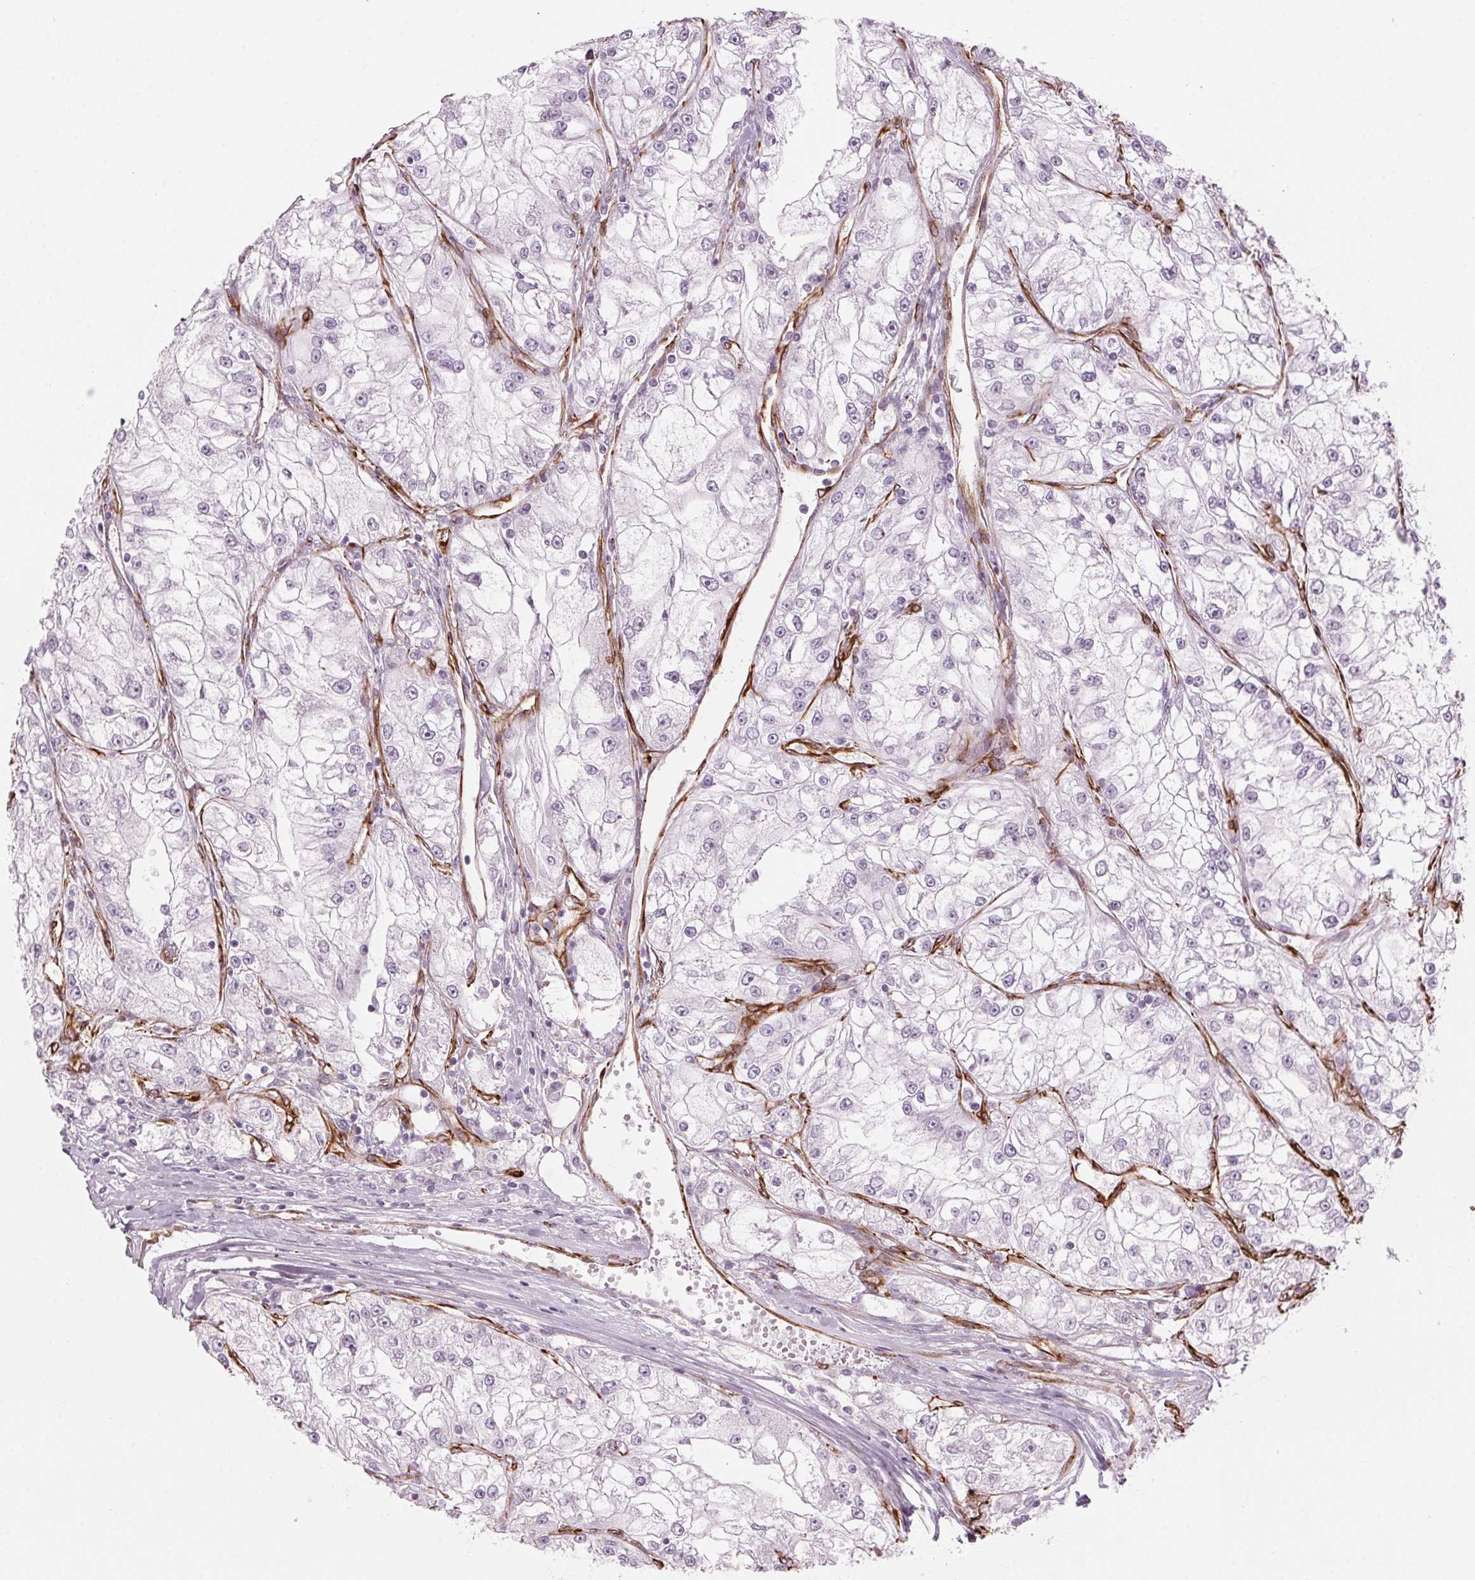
{"staining": {"intensity": "negative", "quantity": "none", "location": "none"}, "tissue": "renal cancer", "cell_type": "Tumor cells", "image_type": "cancer", "snomed": [{"axis": "morphology", "description": "Adenocarcinoma, NOS"}, {"axis": "topography", "description": "Kidney"}], "caption": "Adenocarcinoma (renal) was stained to show a protein in brown. There is no significant expression in tumor cells.", "gene": "CLPS", "patient": {"sex": "female", "age": 72}}